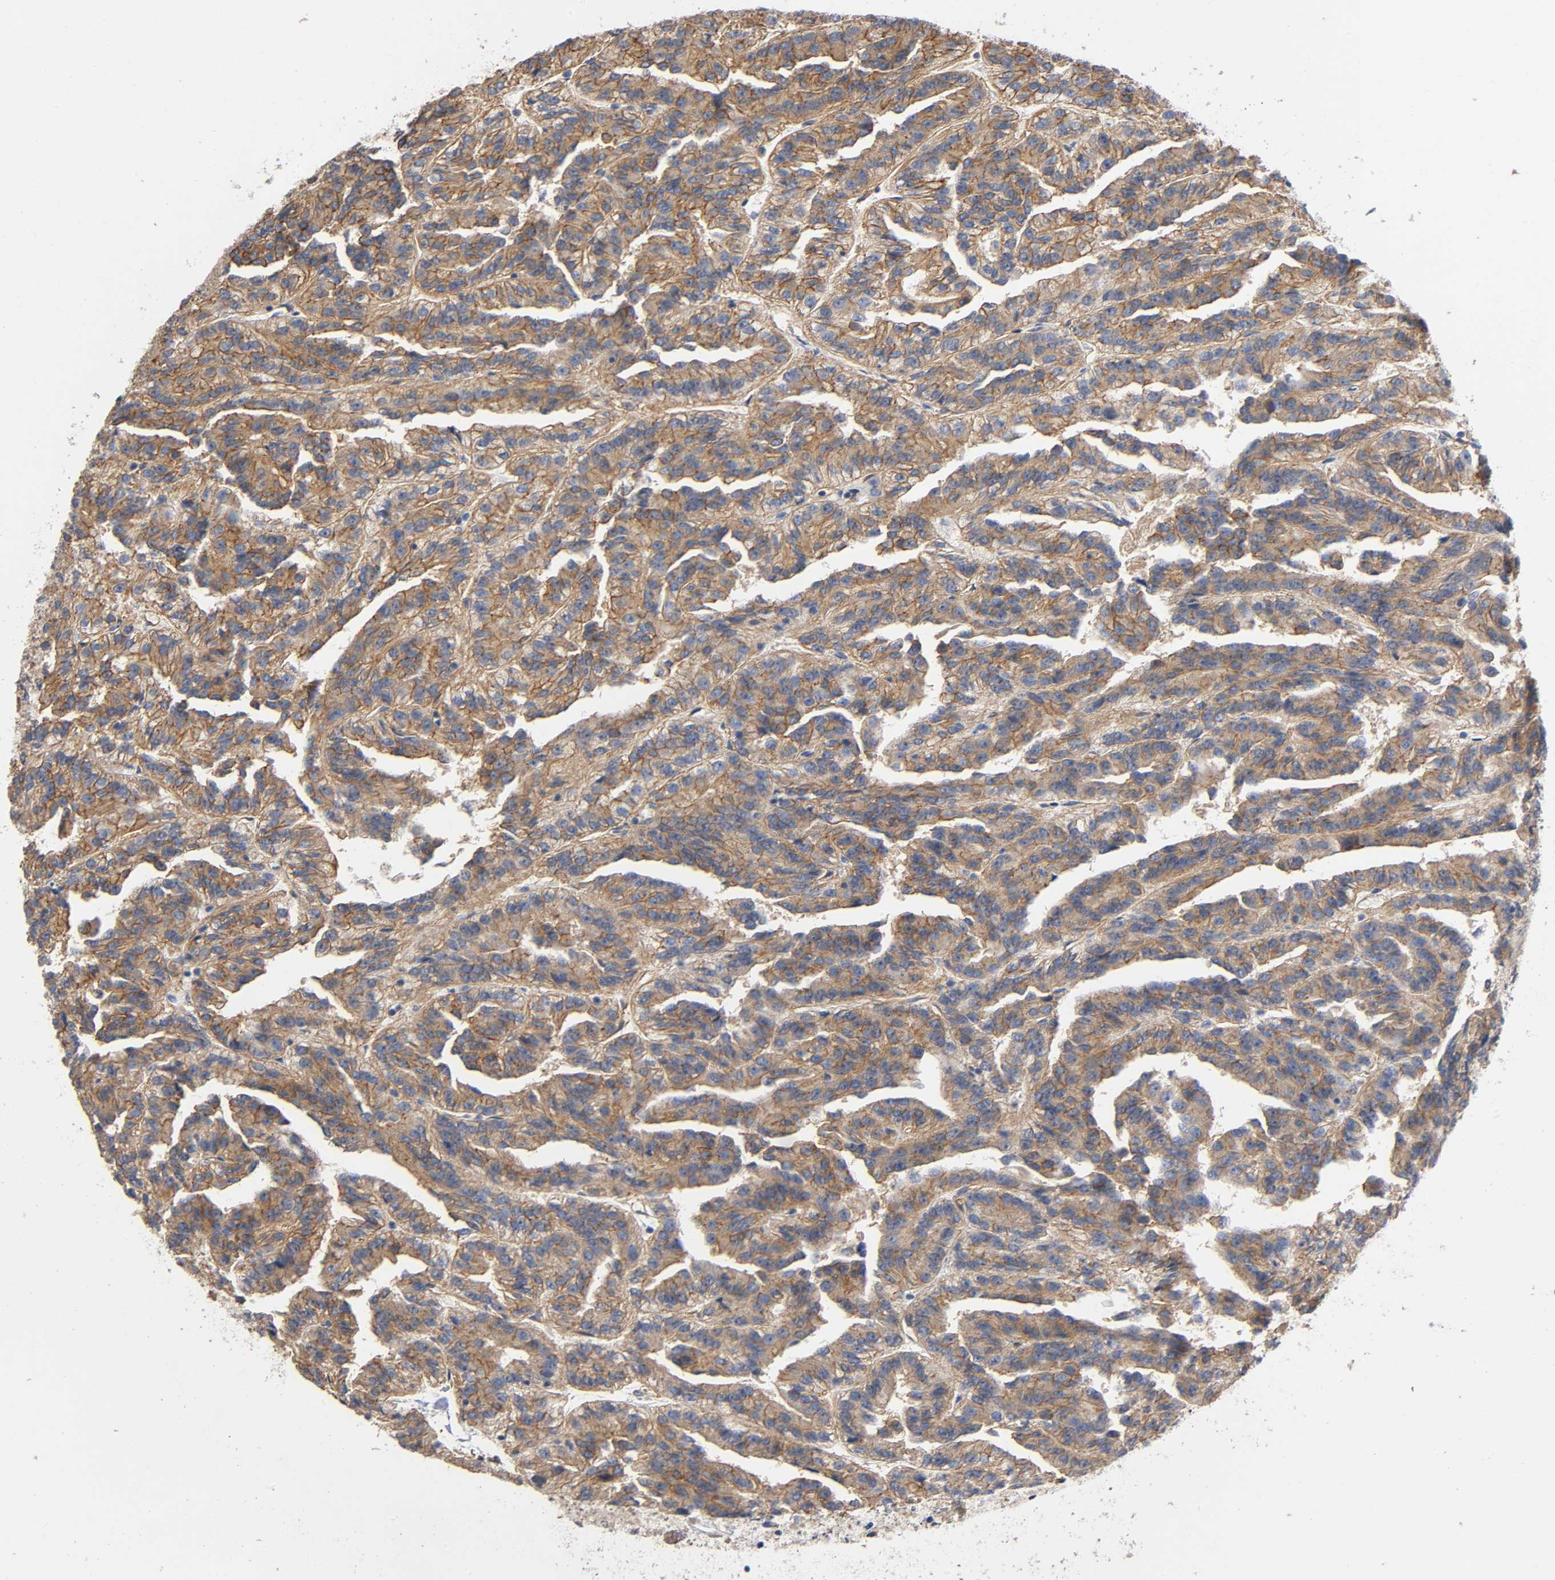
{"staining": {"intensity": "moderate", "quantity": ">75%", "location": "cytoplasmic/membranous"}, "tissue": "renal cancer", "cell_type": "Tumor cells", "image_type": "cancer", "snomed": [{"axis": "morphology", "description": "Adenocarcinoma, NOS"}, {"axis": "topography", "description": "Kidney"}], "caption": "Immunohistochemical staining of renal cancer shows medium levels of moderate cytoplasmic/membranous staining in approximately >75% of tumor cells. (IHC, brightfield microscopy, high magnification).", "gene": "MARS1", "patient": {"sex": "male", "age": 46}}